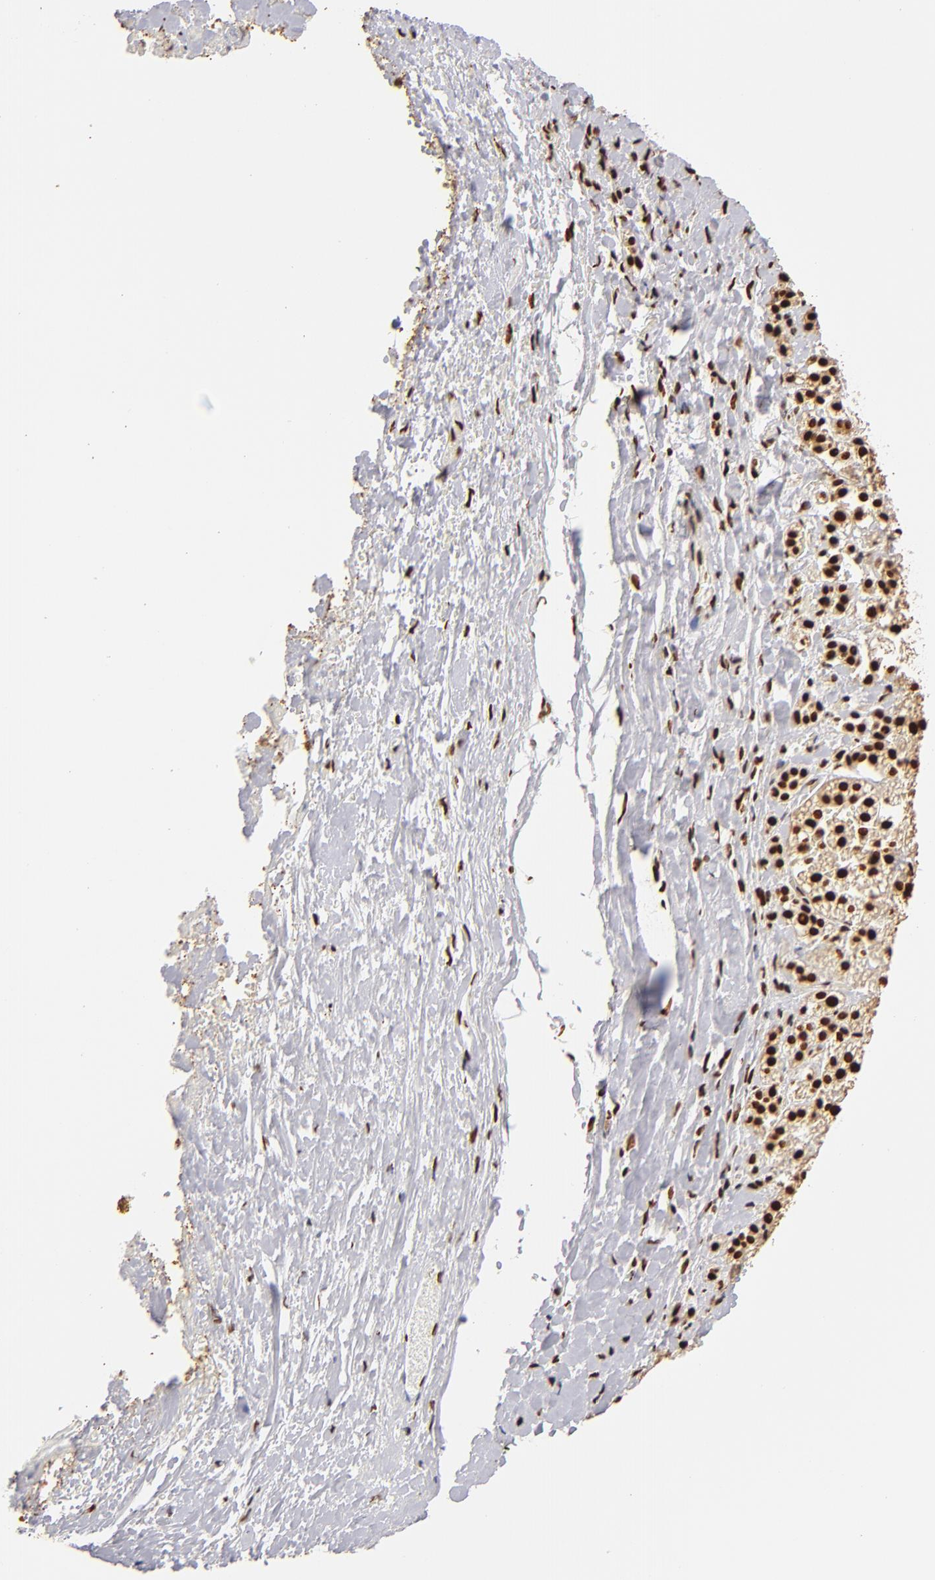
{"staining": {"intensity": "strong", "quantity": ">75%", "location": "nuclear"}, "tissue": "adrenal gland", "cell_type": "Glandular cells", "image_type": "normal", "snomed": [{"axis": "morphology", "description": "Normal tissue, NOS"}, {"axis": "topography", "description": "Adrenal gland"}], "caption": "This photomicrograph shows IHC staining of unremarkable human adrenal gland, with high strong nuclear expression in approximately >75% of glandular cells.", "gene": "ILF3", "patient": {"sex": "female", "age": 44}}